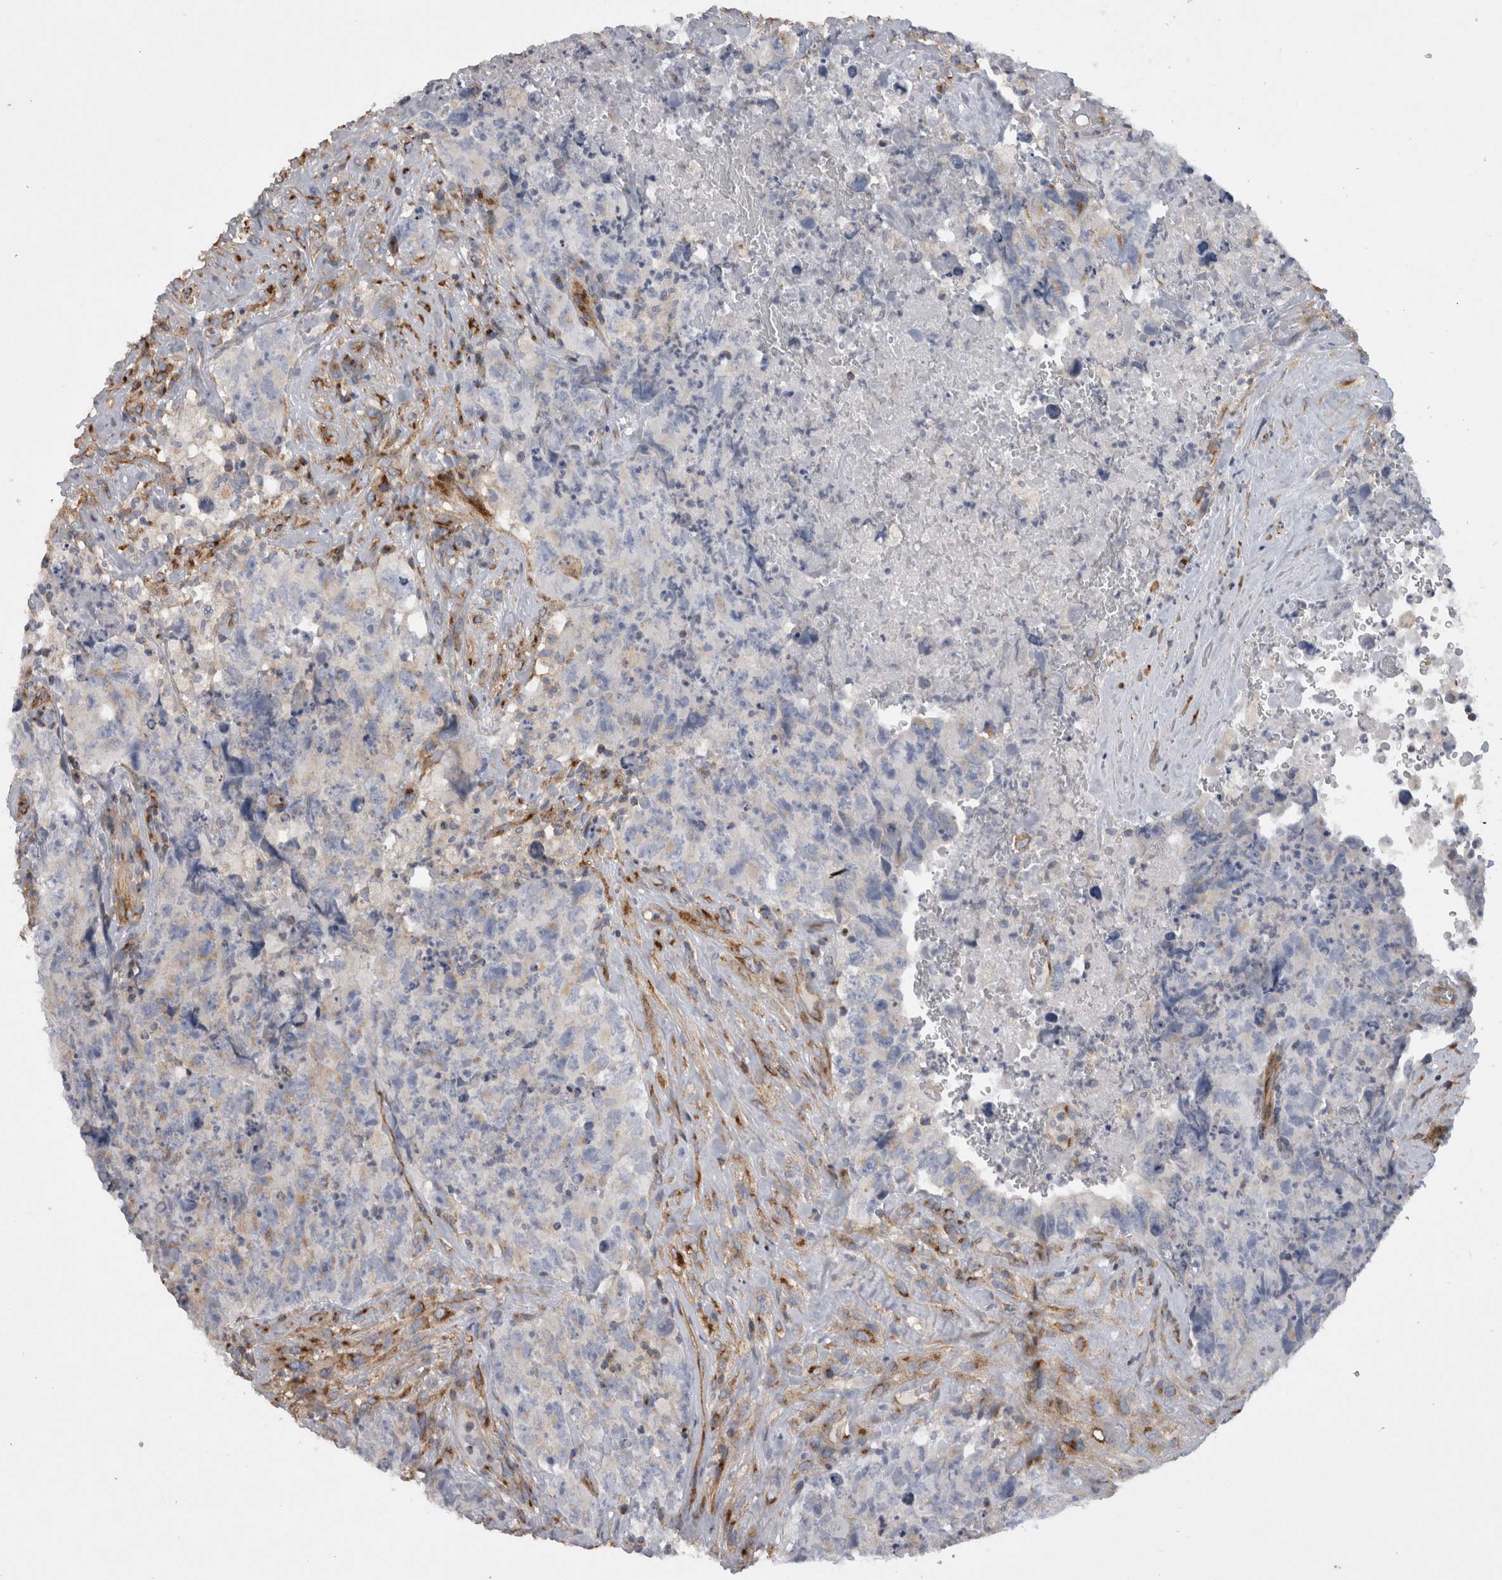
{"staining": {"intensity": "negative", "quantity": "none", "location": "none"}, "tissue": "testis cancer", "cell_type": "Tumor cells", "image_type": "cancer", "snomed": [{"axis": "morphology", "description": "Carcinoma, Embryonal, NOS"}, {"axis": "topography", "description": "Testis"}], "caption": "Immunohistochemical staining of testis embryonal carcinoma exhibits no significant expression in tumor cells.", "gene": "ATXN3", "patient": {"sex": "male", "age": 32}}